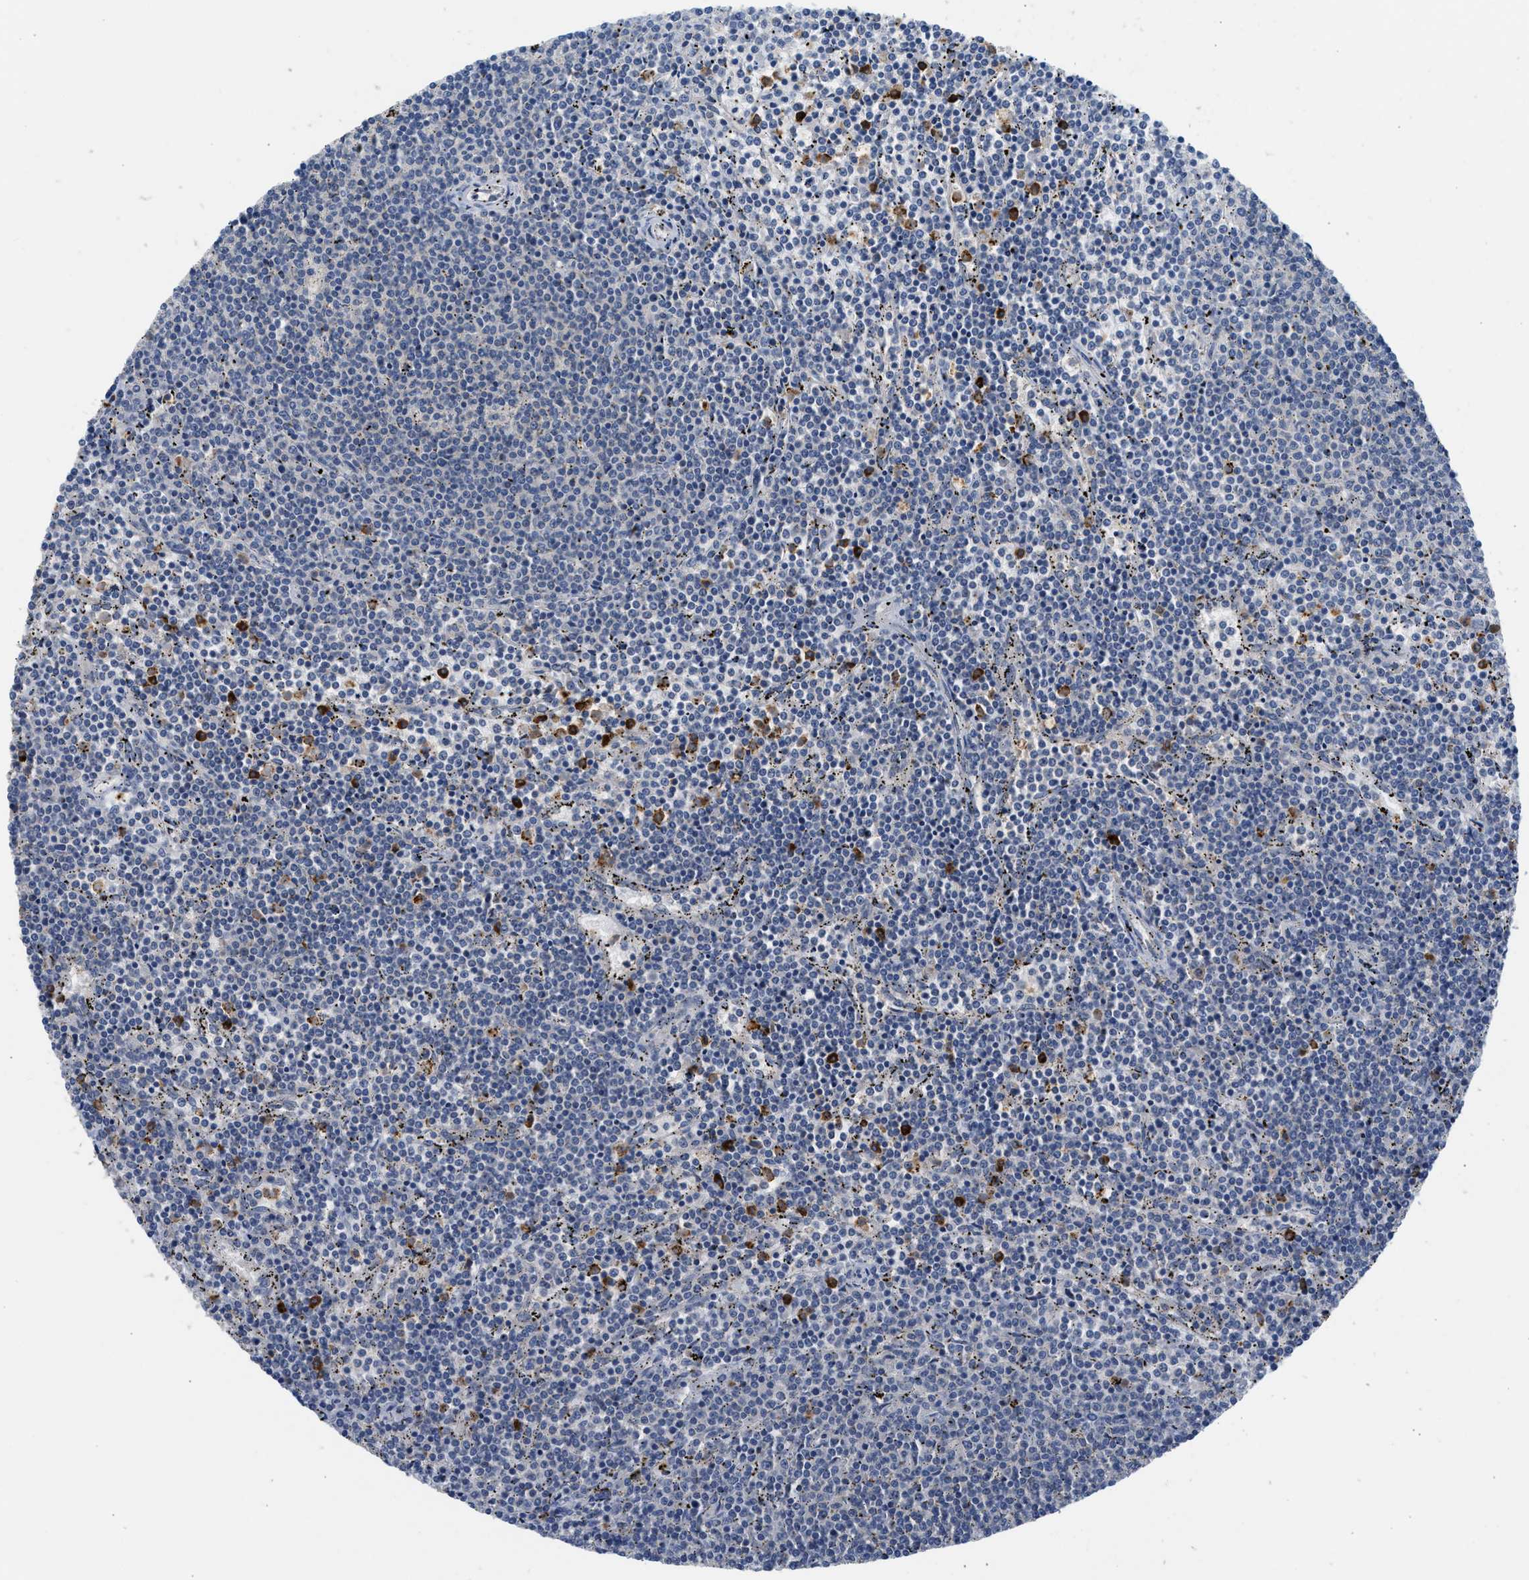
{"staining": {"intensity": "negative", "quantity": "none", "location": "none"}, "tissue": "lymphoma", "cell_type": "Tumor cells", "image_type": "cancer", "snomed": [{"axis": "morphology", "description": "Malignant lymphoma, non-Hodgkin's type, Low grade"}, {"axis": "topography", "description": "Spleen"}], "caption": "Immunohistochemistry (IHC) of human lymphoma reveals no positivity in tumor cells. (DAB (3,3'-diaminobenzidine) IHC with hematoxylin counter stain).", "gene": "RHBDF2", "patient": {"sex": "female", "age": 50}}